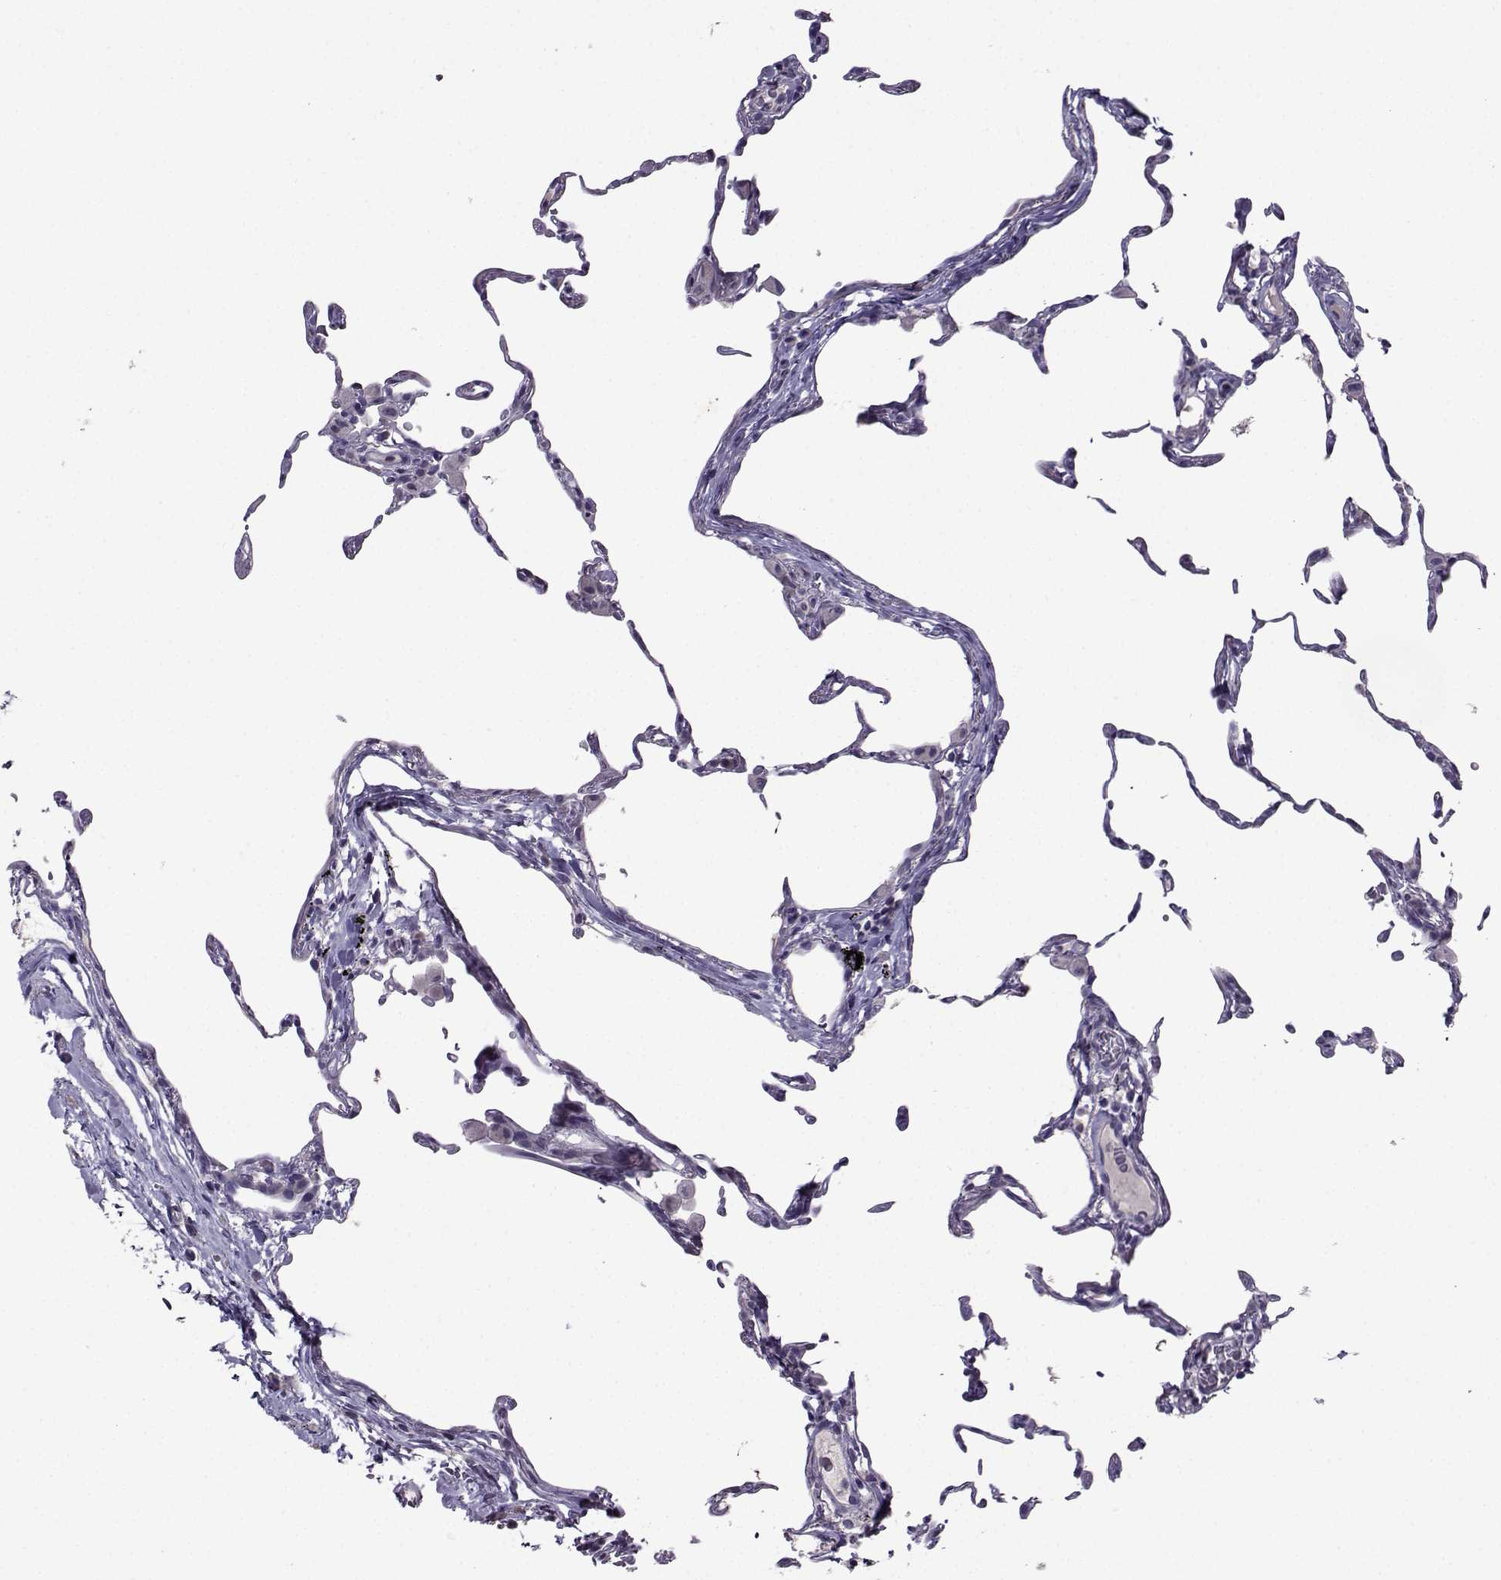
{"staining": {"intensity": "negative", "quantity": "none", "location": "none"}, "tissue": "lung", "cell_type": "Alveolar cells", "image_type": "normal", "snomed": [{"axis": "morphology", "description": "Normal tissue, NOS"}, {"axis": "topography", "description": "Lung"}], "caption": "IHC of benign human lung shows no expression in alveolar cells. (Stains: DAB (3,3'-diaminobenzidine) immunohistochemistry (IHC) with hematoxylin counter stain, Microscopy: brightfield microscopy at high magnification).", "gene": "CRYBB1", "patient": {"sex": "female", "age": 57}}